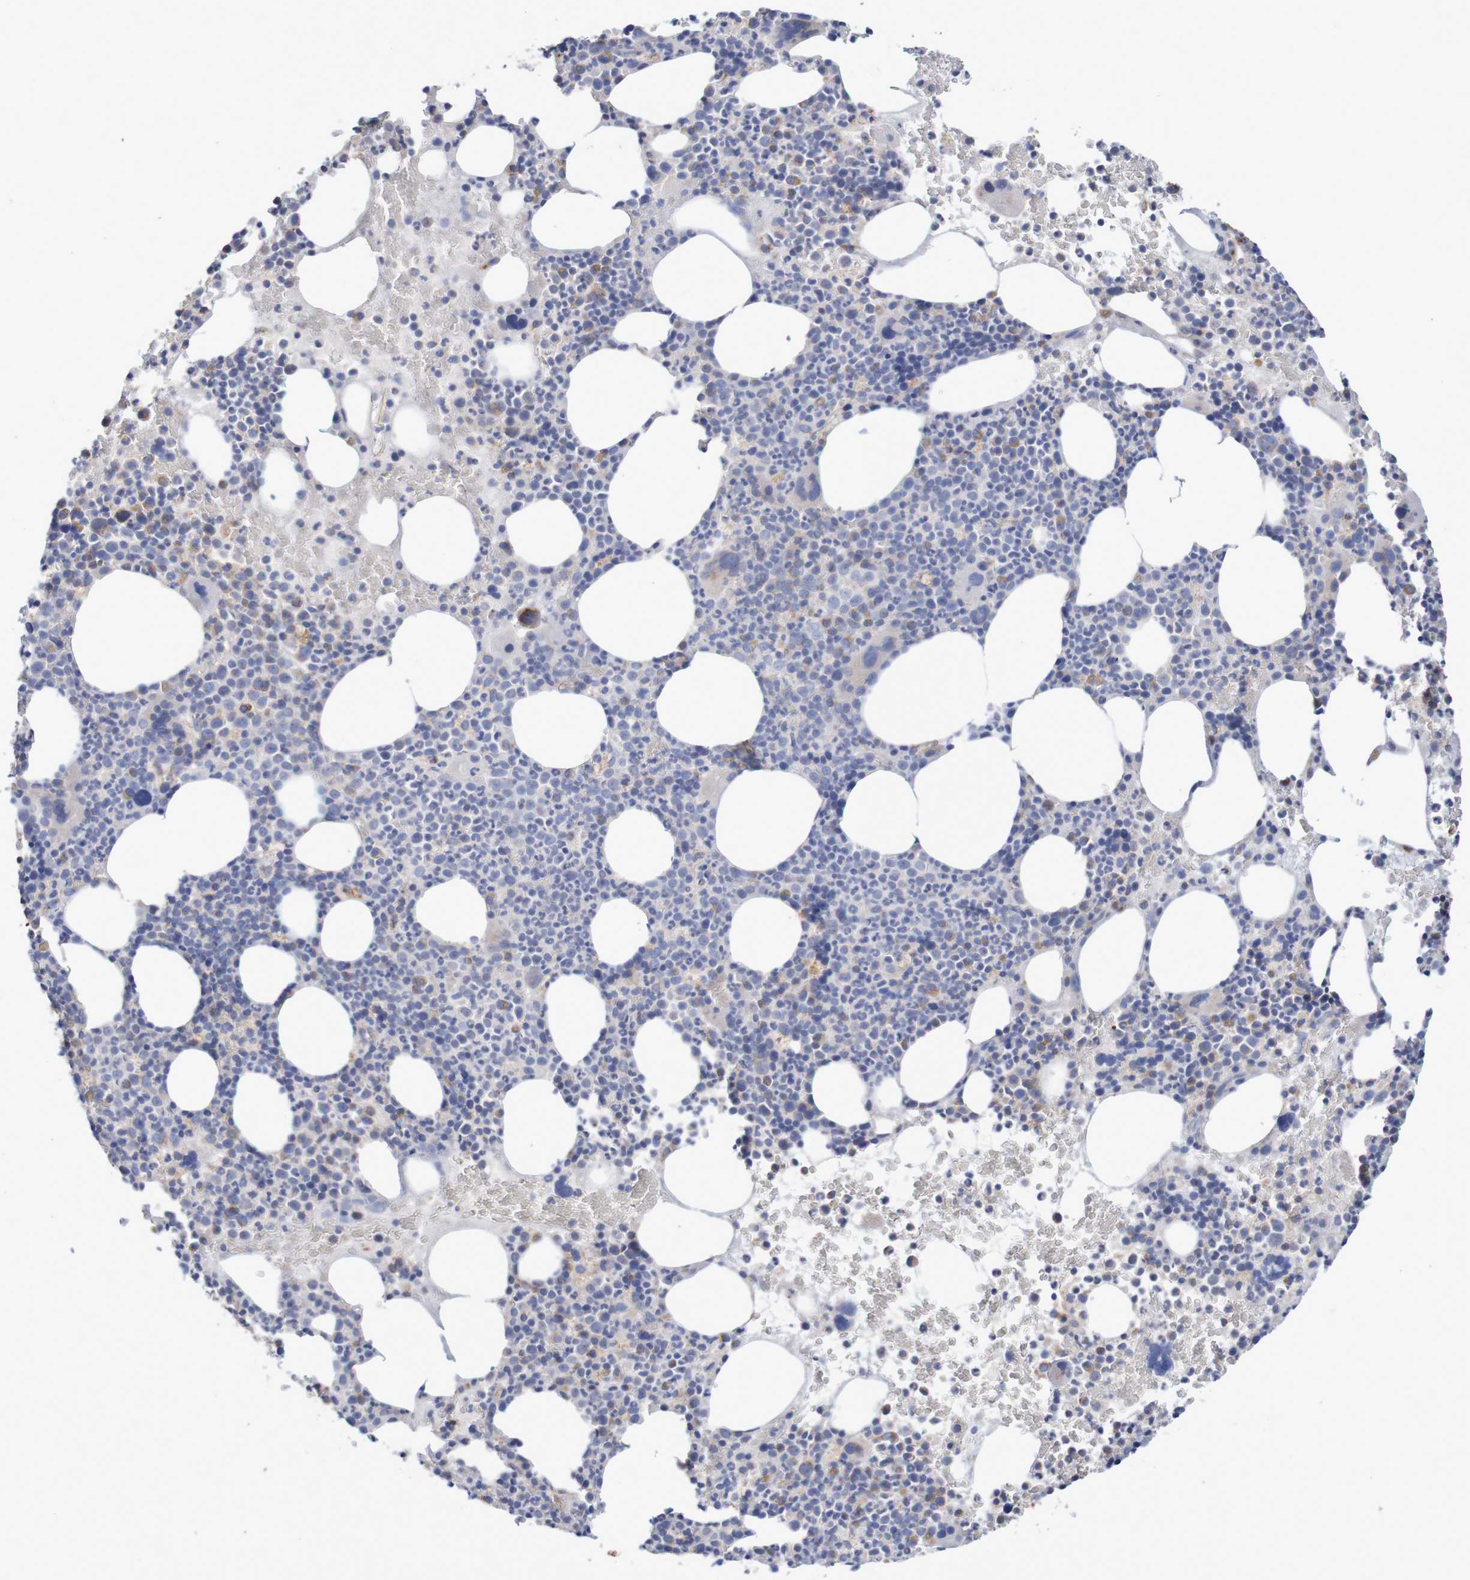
{"staining": {"intensity": "strong", "quantity": "<25%", "location": "cytoplasmic/membranous"}, "tissue": "bone marrow", "cell_type": "Hematopoietic cells", "image_type": "normal", "snomed": [{"axis": "morphology", "description": "Normal tissue, NOS"}, {"axis": "morphology", "description": "Inflammation, NOS"}, {"axis": "topography", "description": "Bone marrow"}], "caption": "Immunohistochemical staining of normal human bone marrow exhibits medium levels of strong cytoplasmic/membranous positivity in approximately <25% of hematopoietic cells. Nuclei are stained in blue.", "gene": "MMEL1", "patient": {"sex": "male", "age": 73}}